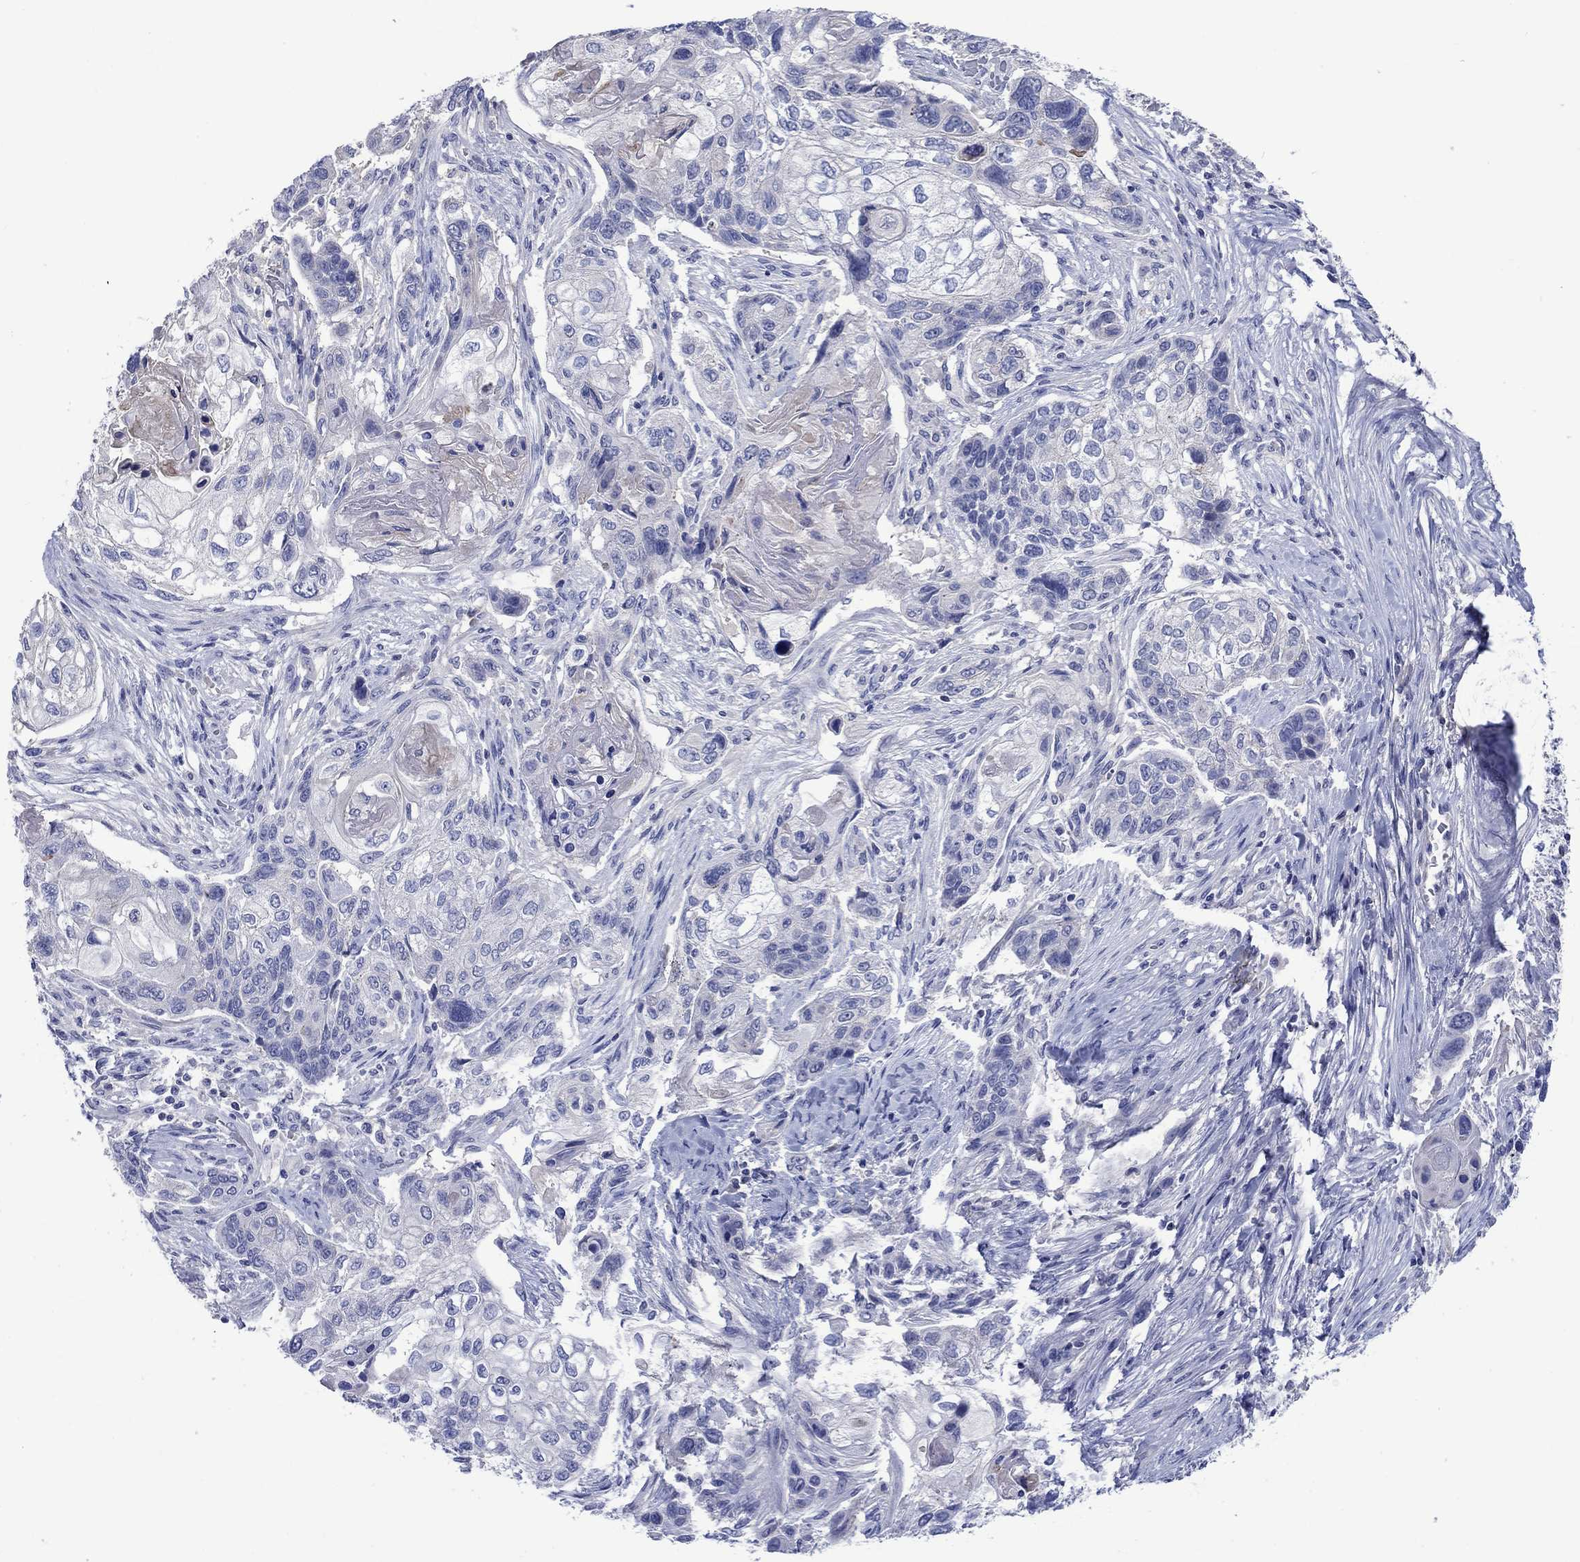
{"staining": {"intensity": "negative", "quantity": "none", "location": "none"}, "tissue": "lung cancer", "cell_type": "Tumor cells", "image_type": "cancer", "snomed": [{"axis": "morphology", "description": "Normal tissue, NOS"}, {"axis": "morphology", "description": "Squamous cell carcinoma, NOS"}, {"axis": "topography", "description": "Bronchus"}, {"axis": "topography", "description": "Lung"}], "caption": "Human lung squamous cell carcinoma stained for a protein using immunohistochemistry exhibits no expression in tumor cells.", "gene": "TOMM20L", "patient": {"sex": "male", "age": 69}}